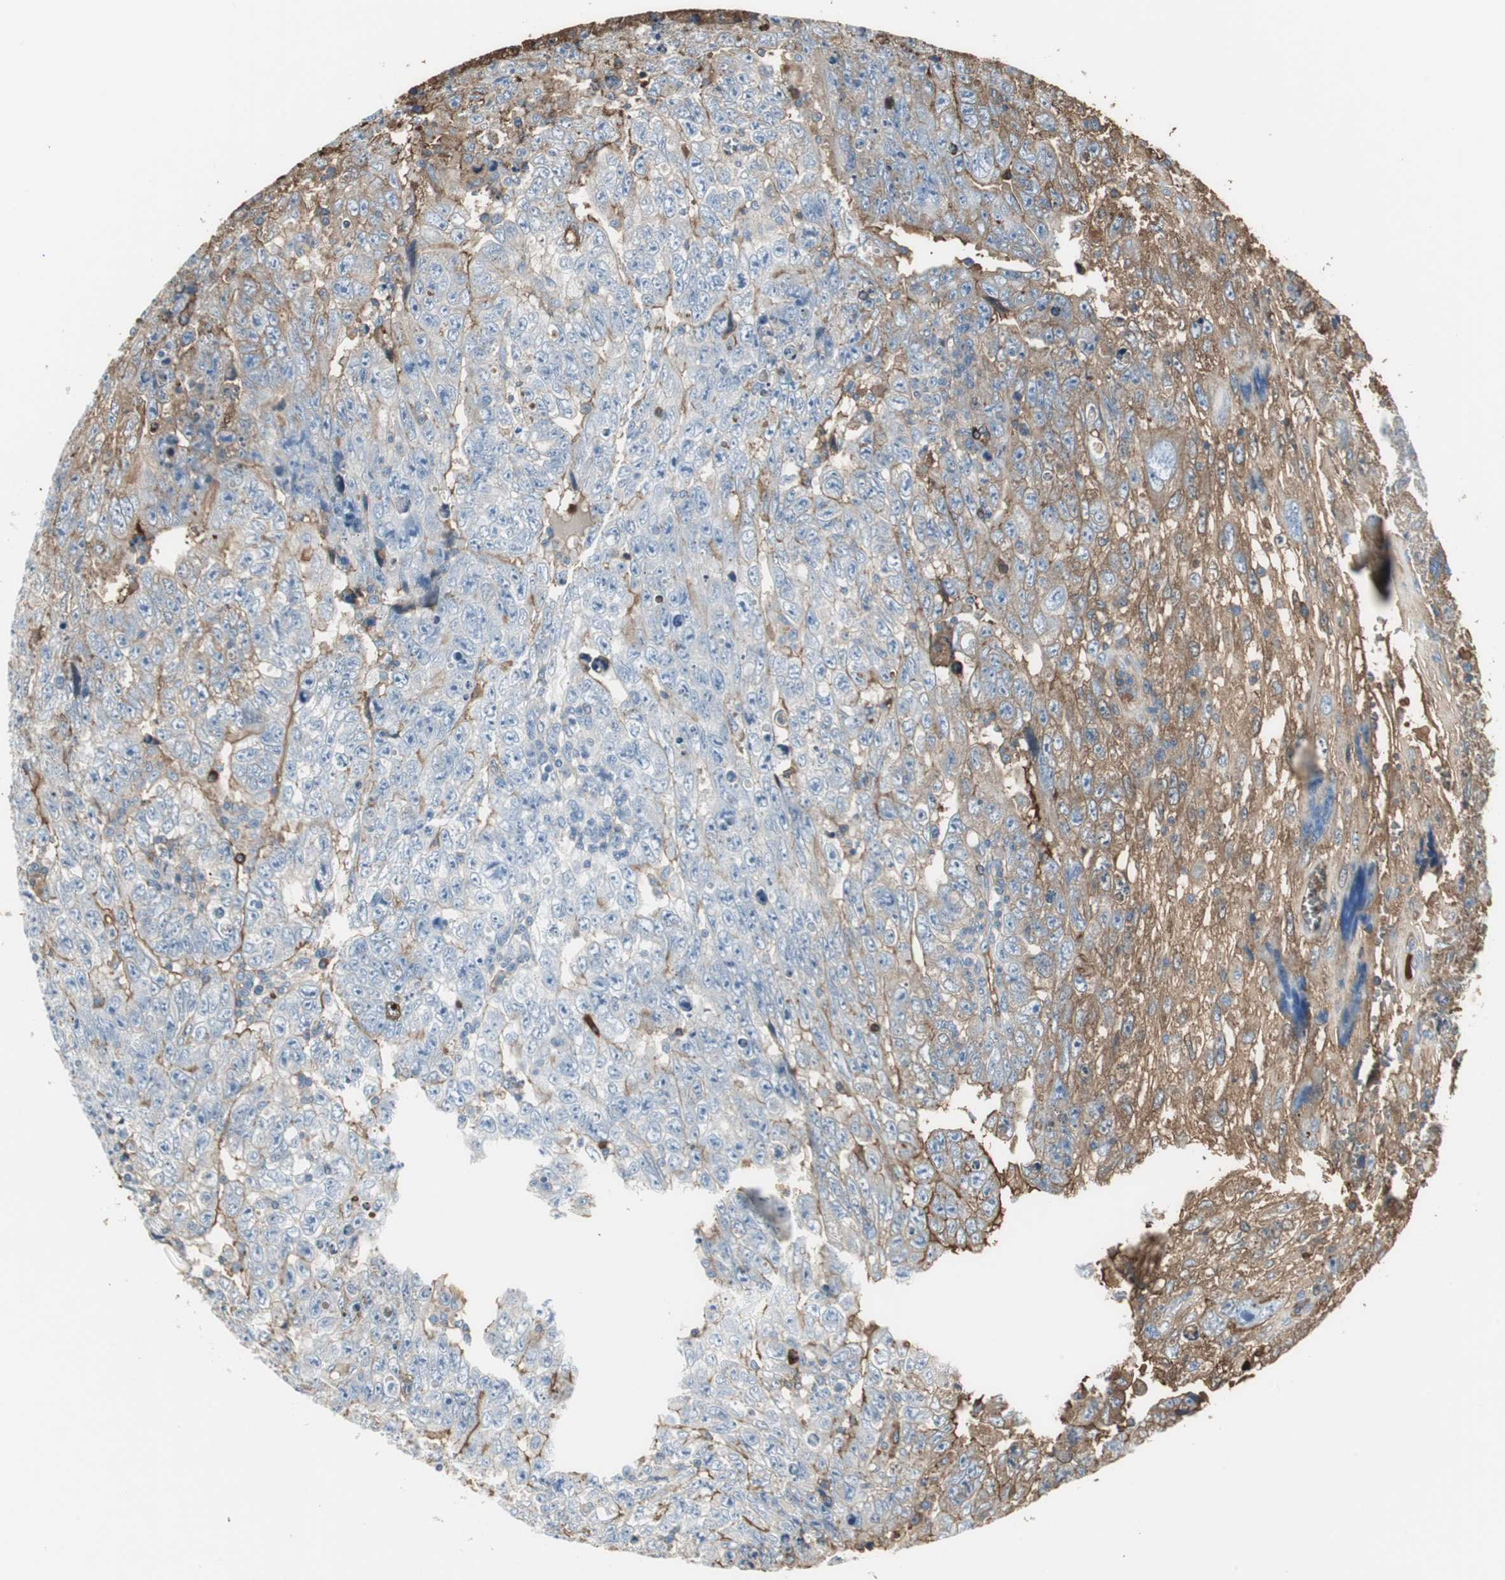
{"staining": {"intensity": "moderate", "quantity": "25%-75%", "location": "cytoplasmic/membranous"}, "tissue": "testis cancer", "cell_type": "Tumor cells", "image_type": "cancer", "snomed": [{"axis": "morphology", "description": "Carcinoma, Embryonal, NOS"}, {"axis": "topography", "description": "Testis"}], "caption": "Immunohistochemical staining of human testis cancer (embryonal carcinoma) reveals moderate cytoplasmic/membranous protein positivity in approximately 25%-75% of tumor cells.", "gene": "IGHA1", "patient": {"sex": "male", "age": 28}}